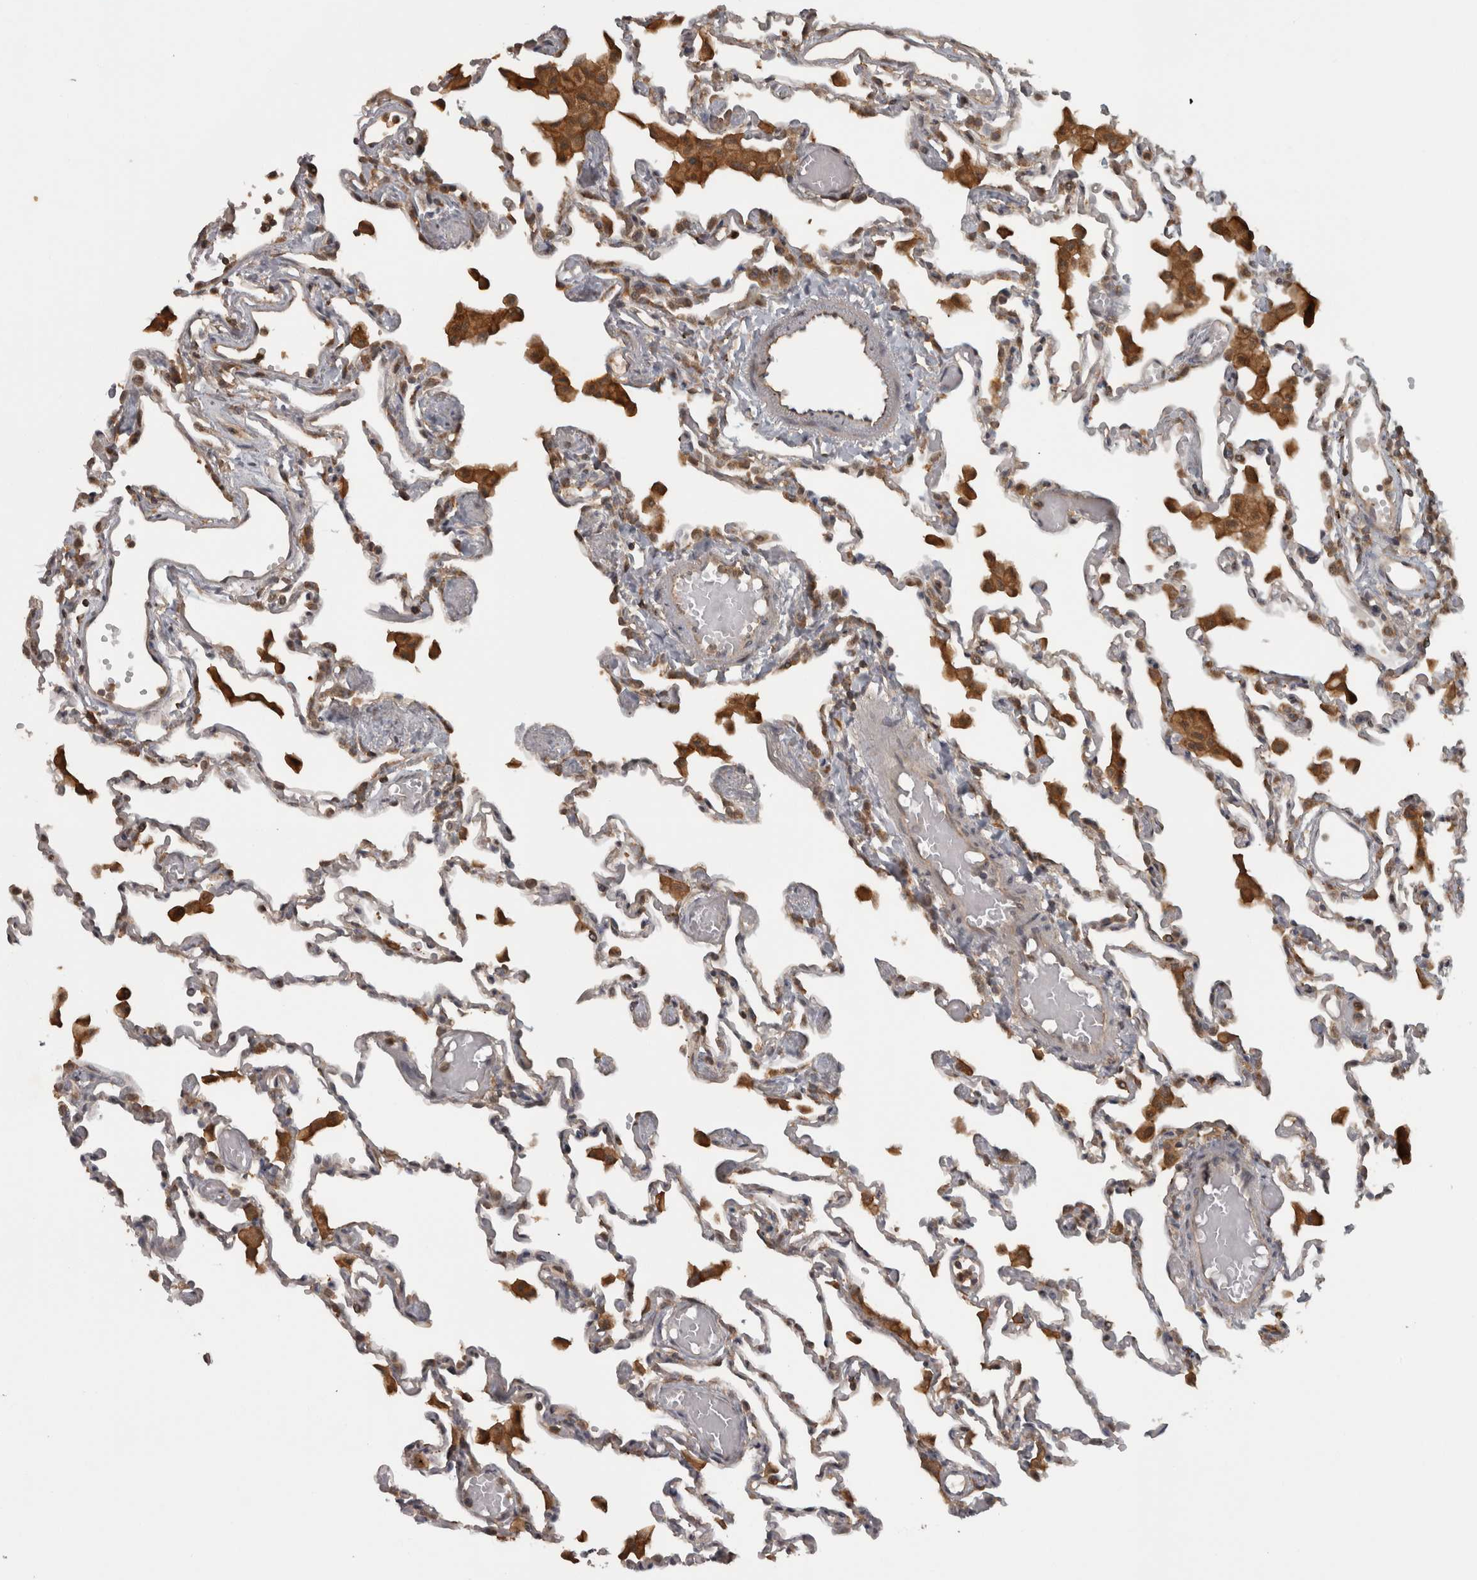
{"staining": {"intensity": "moderate", "quantity": "25%-75%", "location": "cytoplasmic/membranous"}, "tissue": "lung", "cell_type": "Alveolar cells", "image_type": "normal", "snomed": [{"axis": "morphology", "description": "Normal tissue, NOS"}, {"axis": "topography", "description": "Bronchus"}, {"axis": "topography", "description": "Lung"}], "caption": "An IHC photomicrograph of benign tissue is shown. Protein staining in brown labels moderate cytoplasmic/membranous positivity in lung within alveolar cells.", "gene": "MICU3", "patient": {"sex": "female", "age": 49}}